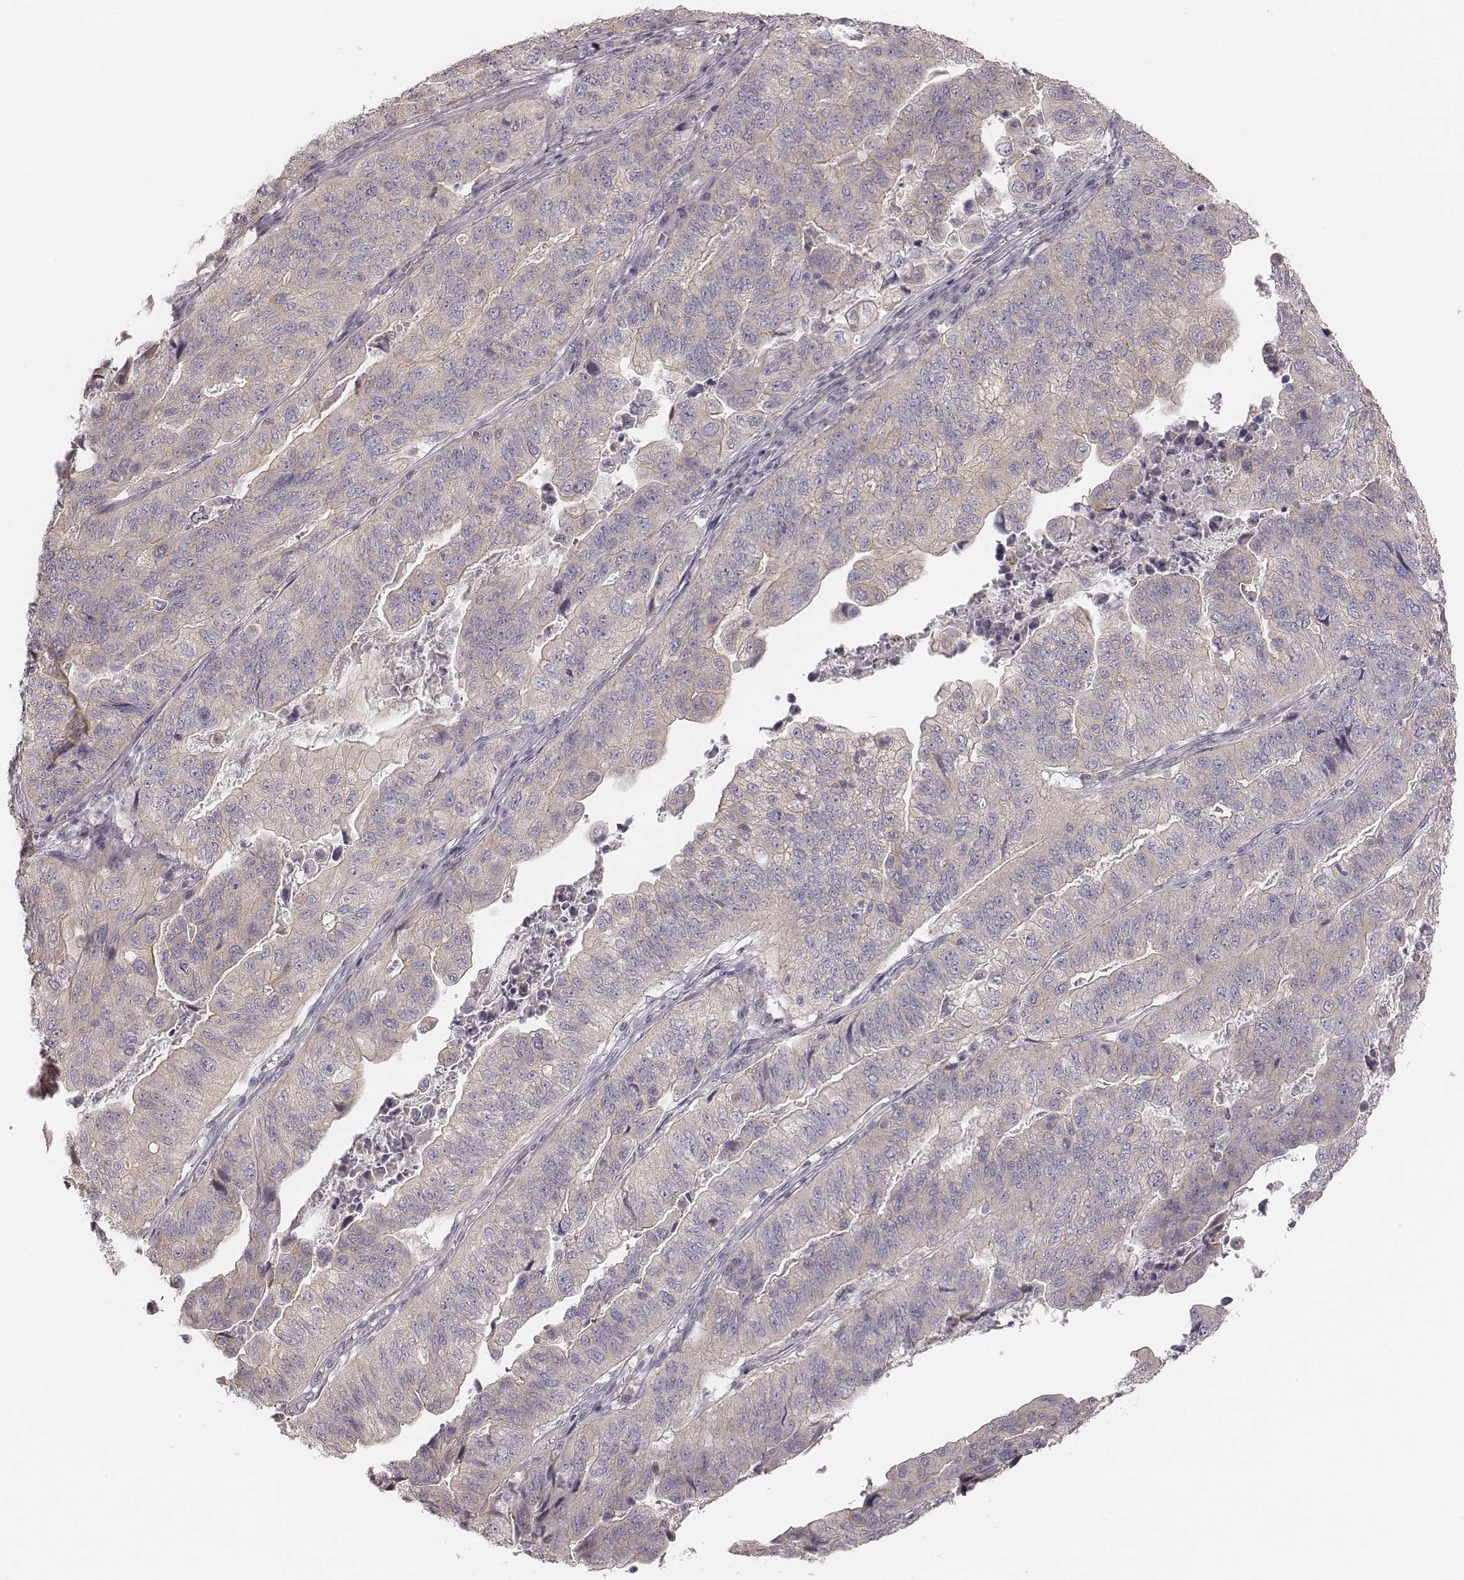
{"staining": {"intensity": "weak", "quantity": ">75%", "location": "cytoplasmic/membranous"}, "tissue": "stomach cancer", "cell_type": "Tumor cells", "image_type": "cancer", "snomed": [{"axis": "morphology", "description": "Adenocarcinoma, NOS"}, {"axis": "topography", "description": "Stomach, upper"}], "caption": "An immunohistochemistry histopathology image of tumor tissue is shown. Protein staining in brown shows weak cytoplasmic/membranous positivity in stomach cancer within tumor cells.", "gene": "TDRD5", "patient": {"sex": "female", "age": 67}}